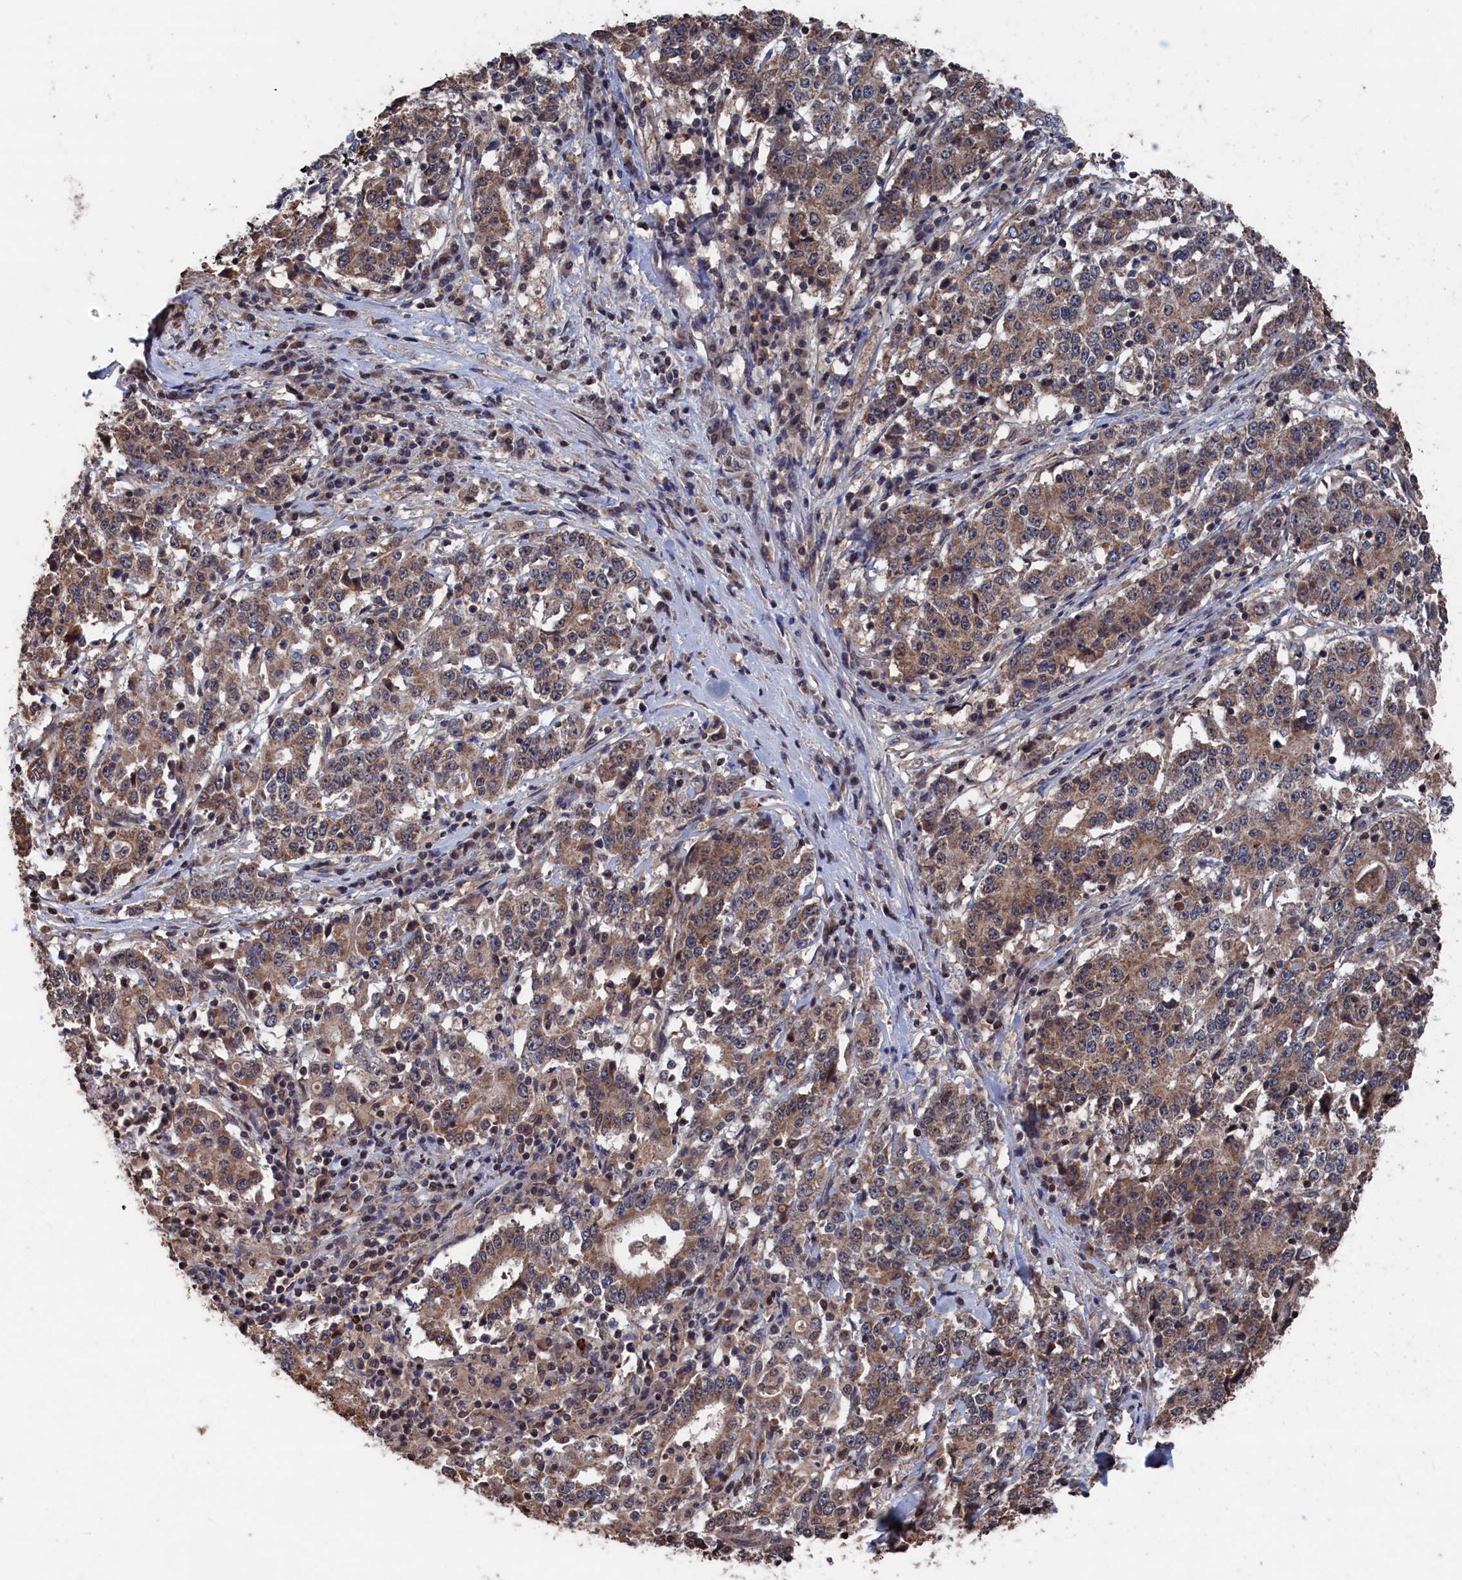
{"staining": {"intensity": "moderate", "quantity": ">75%", "location": "cytoplasmic/membranous"}, "tissue": "stomach cancer", "cell_type": "Tumor cells", "image_type": "cancer", "snomed": [{"axis": "morphology", "description": "Adenocarcinoma, NOS"}, {"axis": "topography", "description": "Stomach"}], "caption": "Stomach cancer stained with a brown dye shows moderate cytoplasmic/membranous positive expression in about >75% of tumor cells.", "gene": "PDE12", "patient": {"sex": "male", "age": 59}}